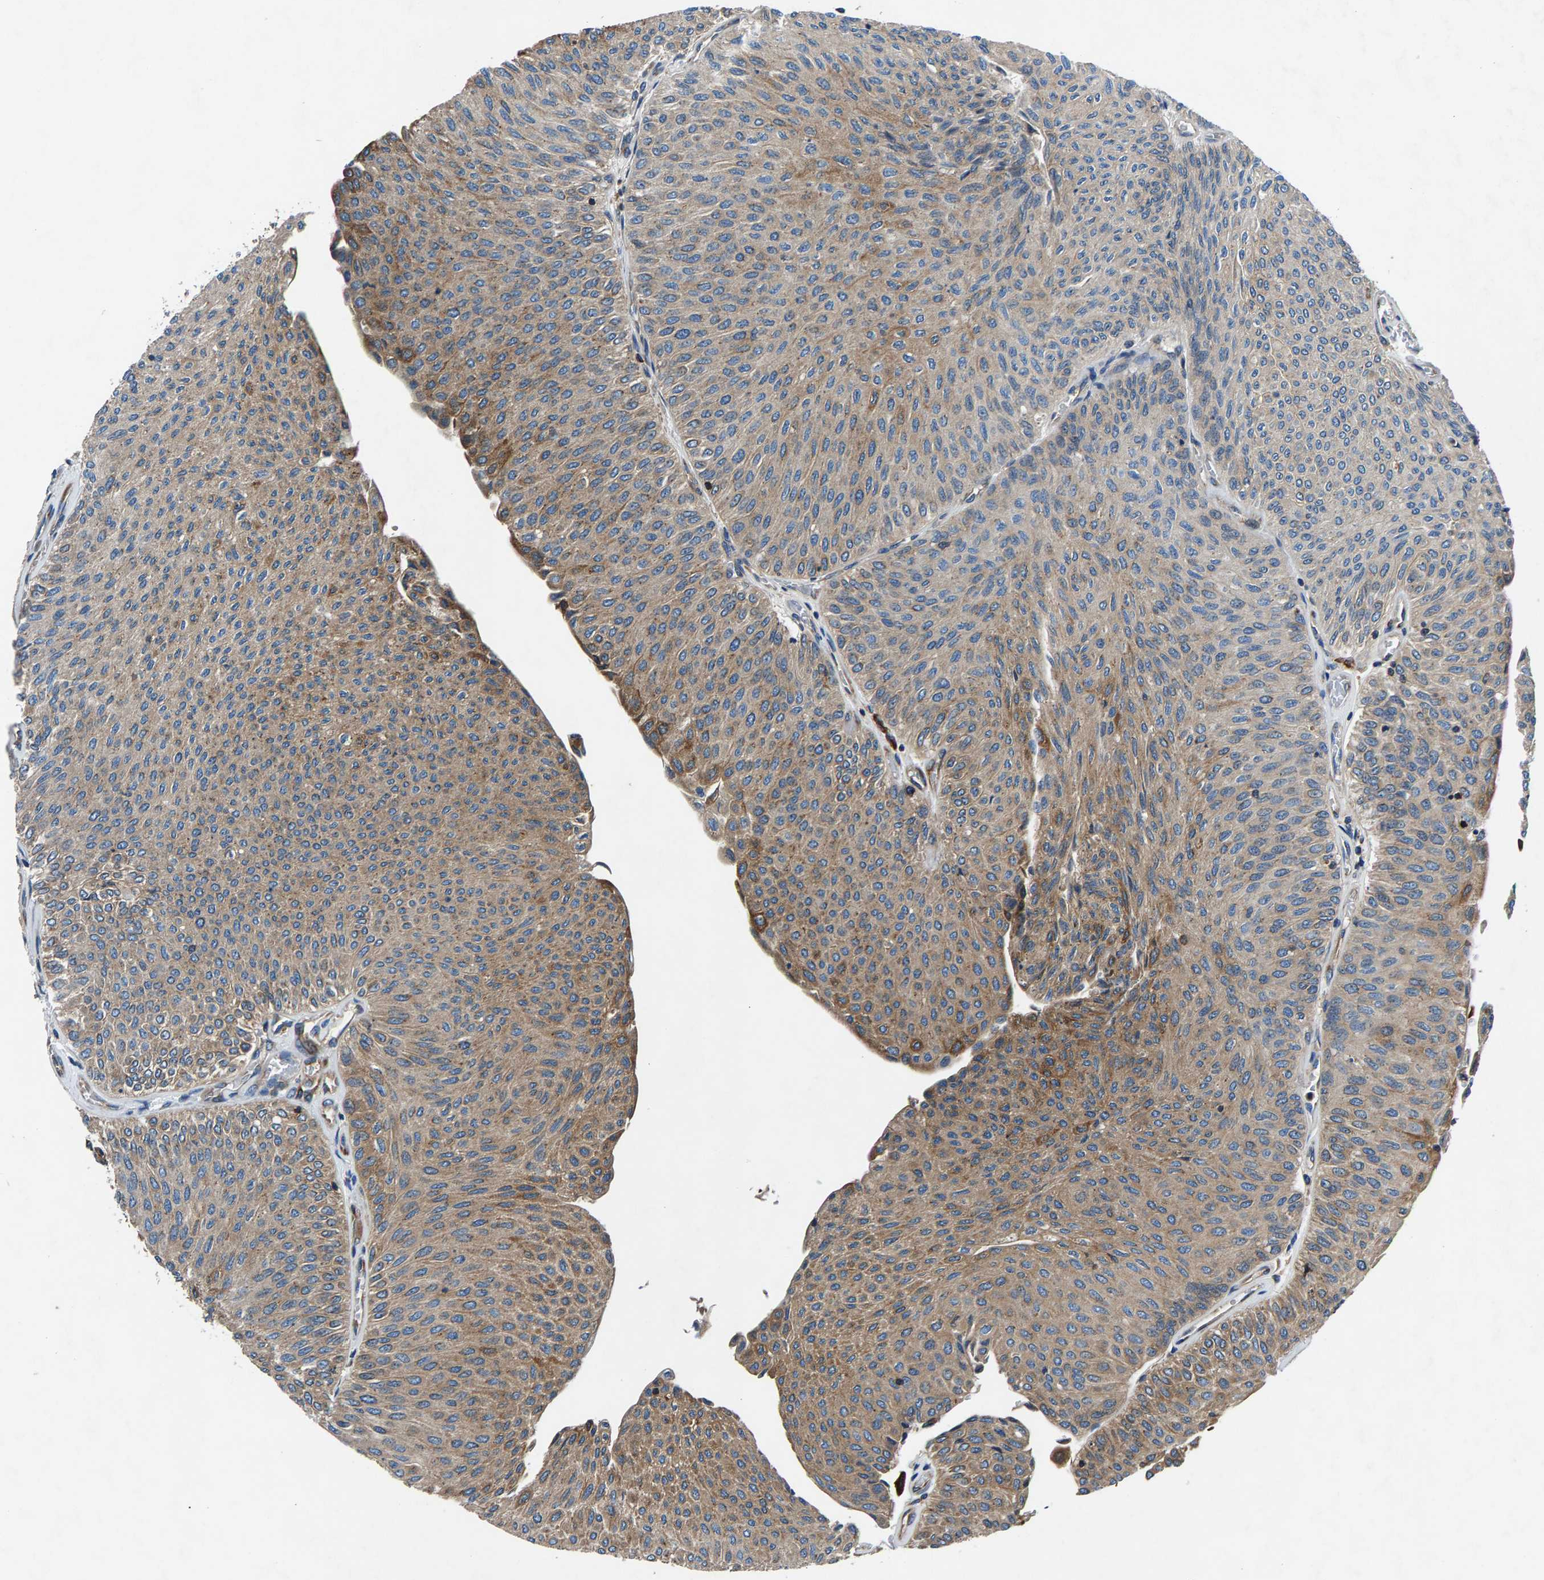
{"staining": {"intensity": "moderate", "quantity": "25%-75%", "location": "cytoplasmic/membranous"}, "tissue": "urothelial cancer", "cell_type": "Tumor cells", "image_type": "cancer", "snomed": [{"axis": "morphology", "description": "Urothelial carcinoma, Low grade"}, {"axis": "topography", "description": "Urinary bladder"}], "caption": "Urothelial cancer was stained to show a protein in brown. There is medium levels of moderate cytoplasmic/membranous staining in approximately 25%-75% of tumor cells.", "gene": "LPCAT1", "patient": {"sex": "male", "age": 78}}